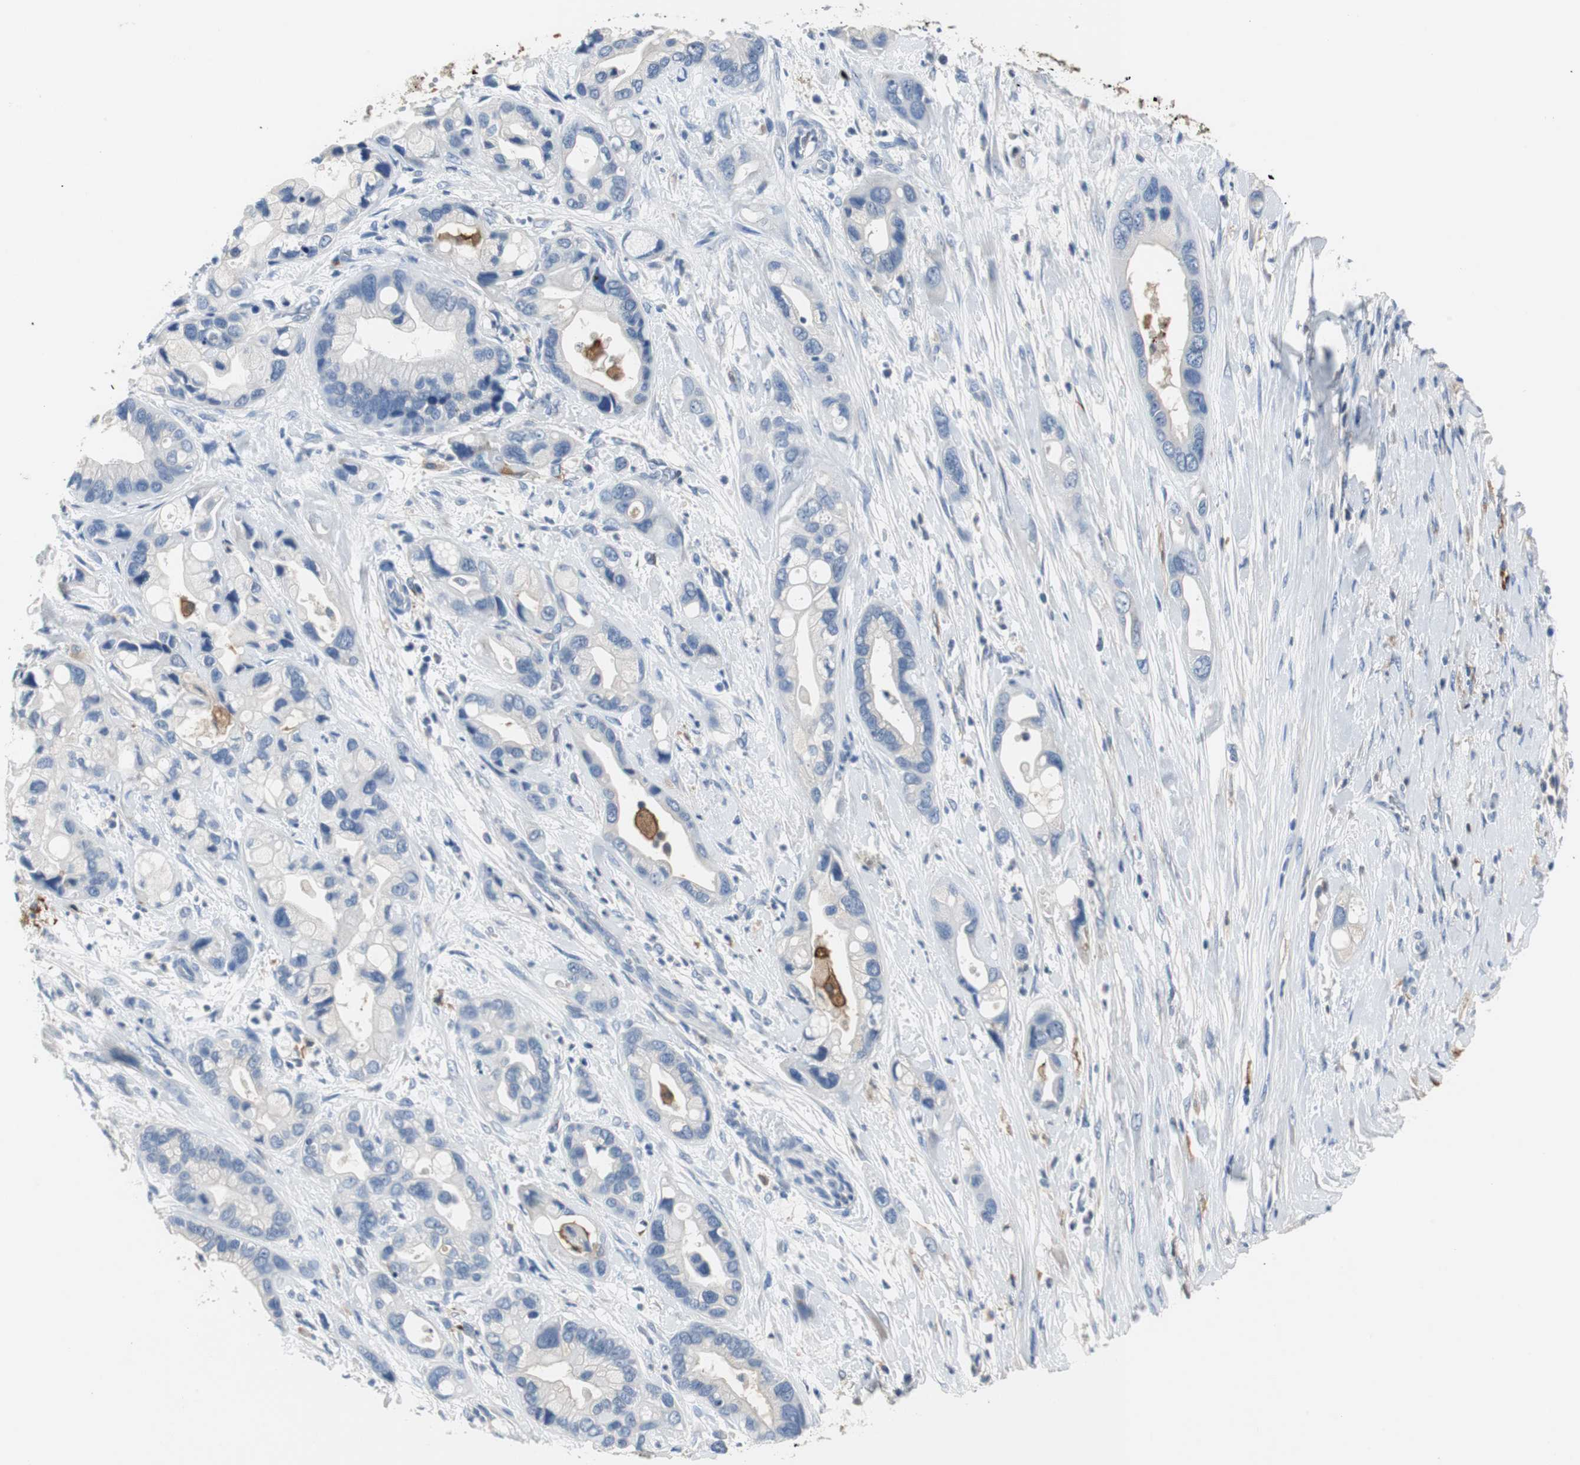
{"staining": {"intensity": "negative", "quantity": "none", "location": "none"}, "tissue": "pancreatic cancer", "cell_type": "Tumor cells", "image_type": "cancer", "snomed": [{"axis": "morphology", "description": "Adenocarcinoma, NOS"}, {"axis": "topography", "description": "Pancreas"}], "caption": "This is a photomicrograph of immunohistochemistry staining of adenocarcinoma (pancreatic), which shows no staining in tumor cells.", "gene": "PI15", "patient": {"sex": "female", "age": 77}}